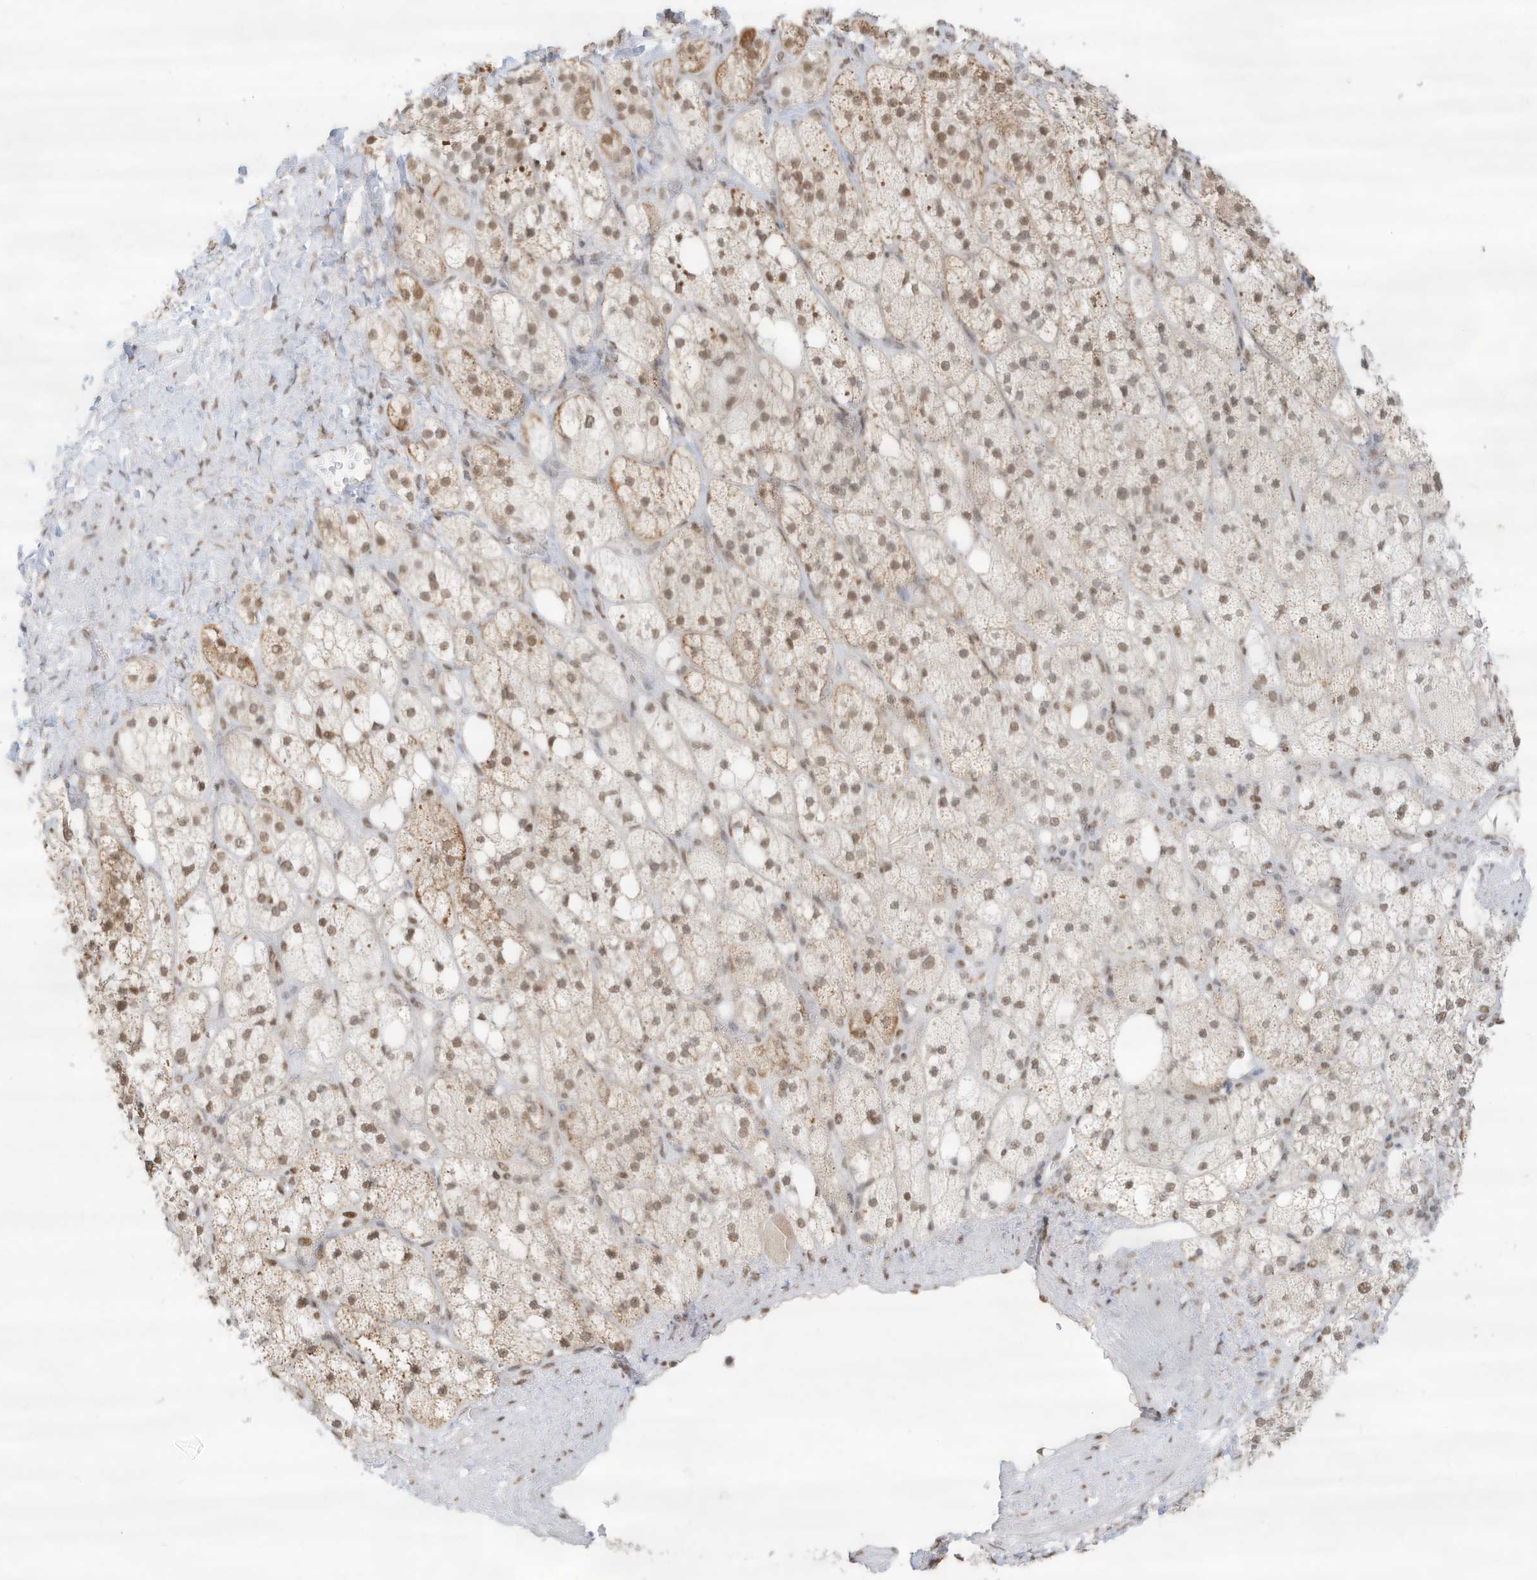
{"staining": {"intensity": "moderate", "quantity": ">75%", "location": "nuclear"}, "tissue": "adrenal gland", "cell_type": "Glandular cells", "image_type": "normal", "snomed": [{"axis": "morphology", "description": "Normal tissue, NOS"}, {"axis": "topography", "description": "Adrenal gland"}], "caption": "Adrenal gland stained with immunohistochemistry exhibits moderate nuclear positivity in about >75% of glandular cells.", "gene": "NHSL1", "patient": {"sex": "male", "age": 61}}